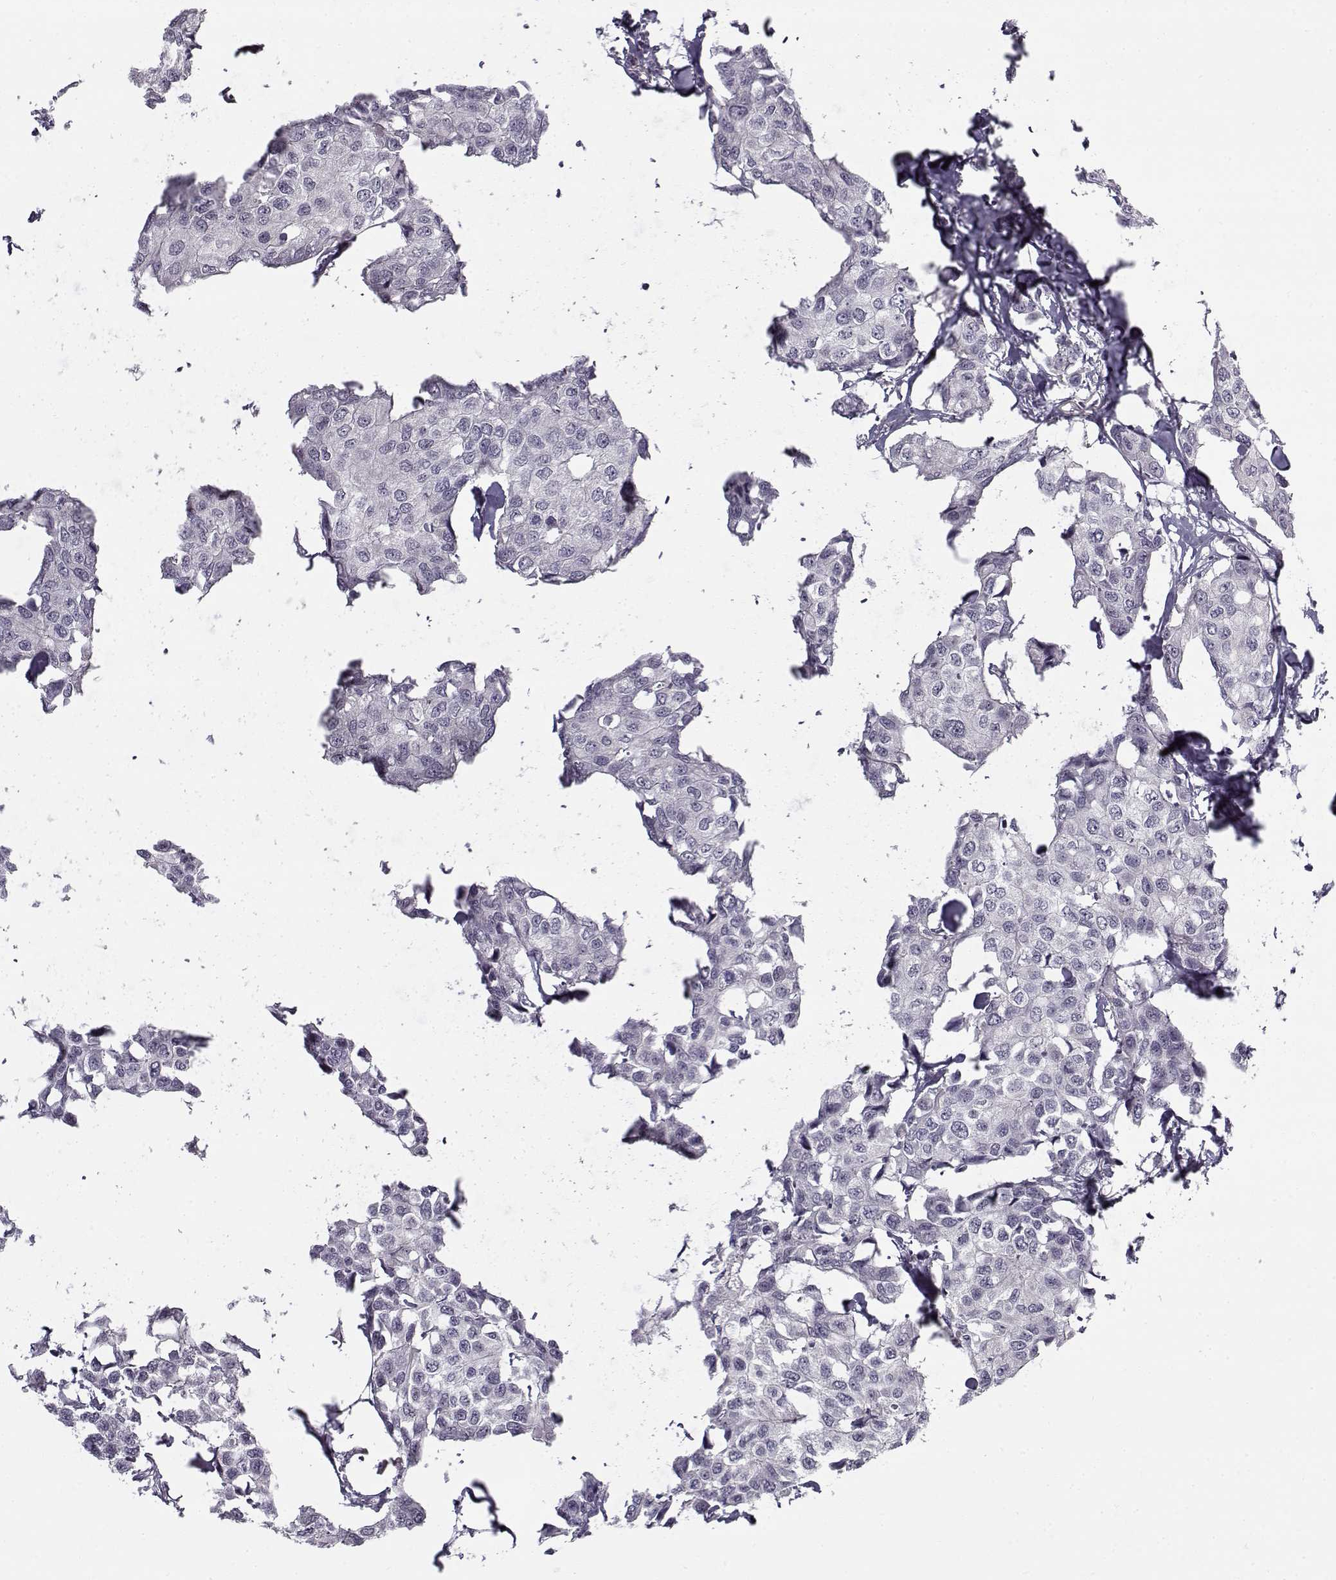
{"staining": {"intensity": "negative", "quantity": "none", "location": "none"}, "tissue": "breast cancer", "cell_type": "Tumor cells", "image_type": "cancer", "snomed": [{"axis": "morphology", "description": "Duct carcinoma"}, {"axis": "topography", "description": "Breast"}], "caption": "DAB (3,3'-diaminobenzidine) immunohistochemical staining of human breast intraductal carcinoma demonstrates no significant positivity in tumor cells.", "gene": "SNCA", "patient": {"sex": "female", "age": 80}}